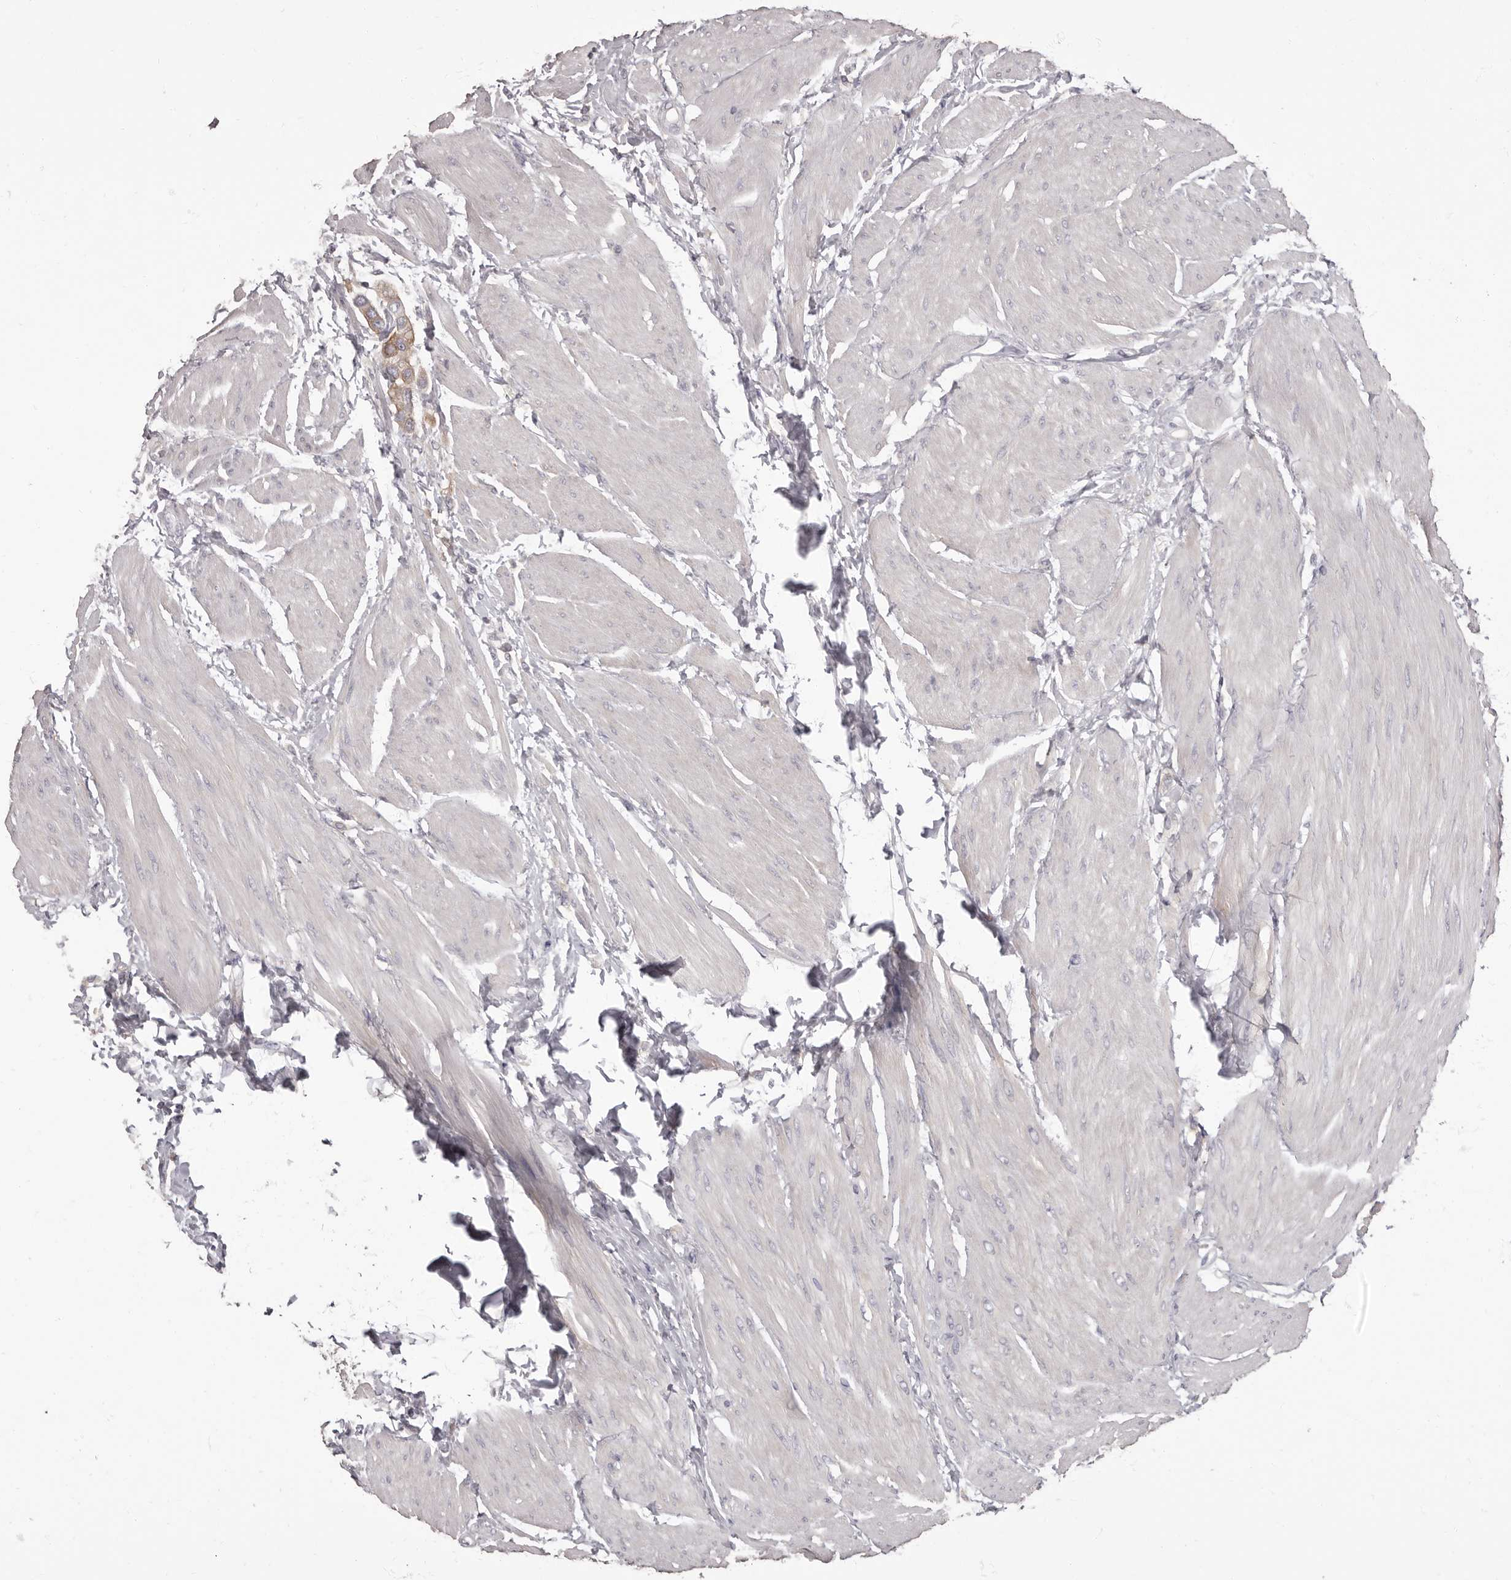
{"staining": {"intensity": "moderate", "quantity": ">75%", "location": "cytoplasmic/membranous"}, "tissue": "urothelial cancer", "cell_type": "Tumor cells", "image_type": "cancer", "snomed": [{"axis": "morphology", "description": "Urothelial carcinoma, High grade"}, {"axis": "topography", "description": "Urinary bladder"}], "caption": "Immunohistochemical staining of high-grade urothelial carcinoma reveals moderate cytoplasmic/membranous protein staining in approximately >75% of tumor cells.", "gene": "APEH", "patient": {"sex": "male", "age": 50}}